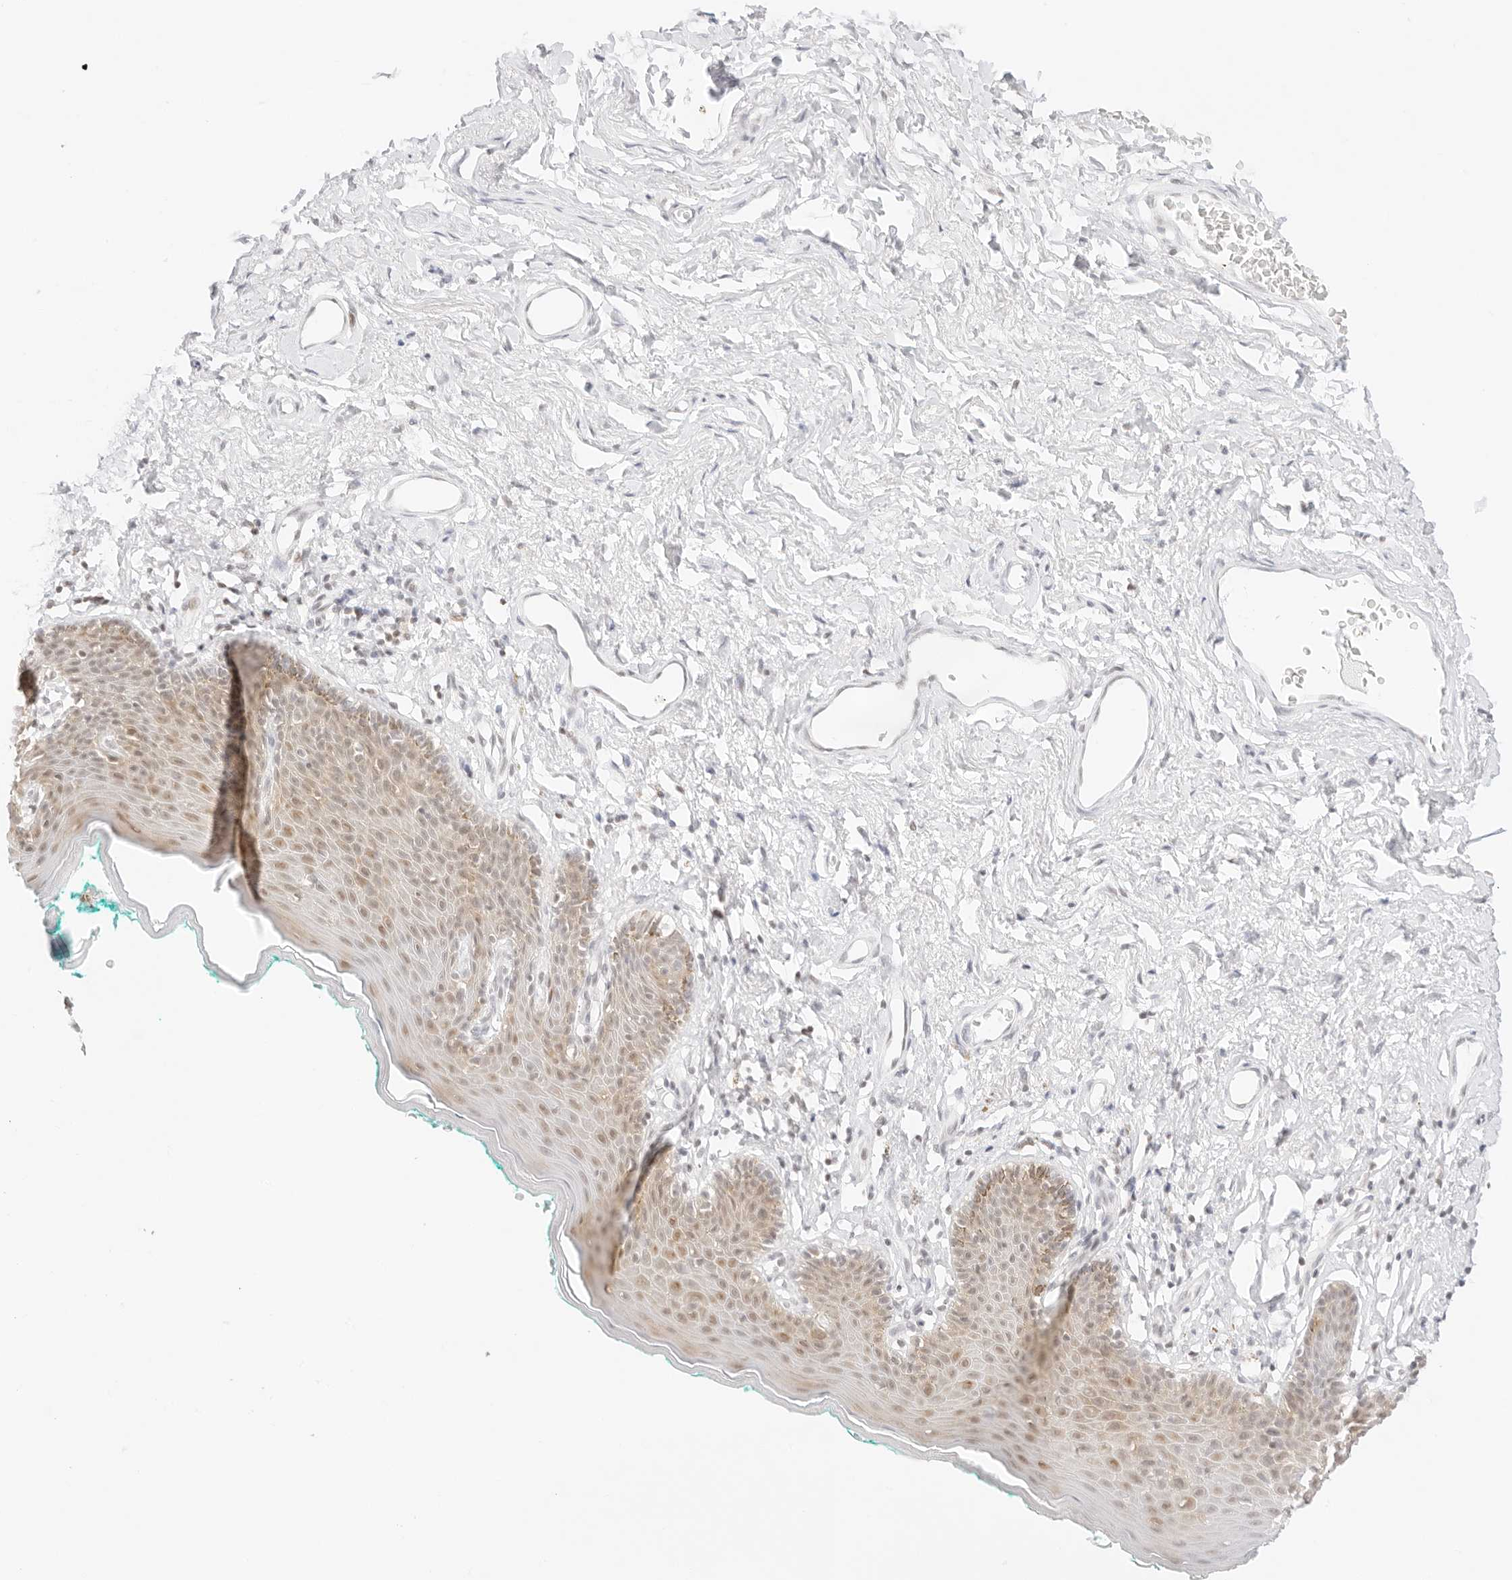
{"staining": {"intensity": "moderate", "quantity": "25%-75%", "location": "cytoplasmic/membranous,nuclear"}, "tissue": "skin", "cell_type": "Epidermal cells", "image_type": "normal", "snomed": [{"axis": "morphology", "description": "Normal tissue, NOS"}, {"axis": "topography", "description": "Vulva"}], "caption": "A brown stain highlights moderate cytoplasmic/membranous,nuclear staining of a protein in epidermal cells of normal skin. The staining was performed using DAB (3,3'-diaminobenzidine), with brown indicating positive protein expression. Nuclei are stained blue with hematoxylin.", "gene": "GNAS", "patient": {"sex": "female", "age": 66}}